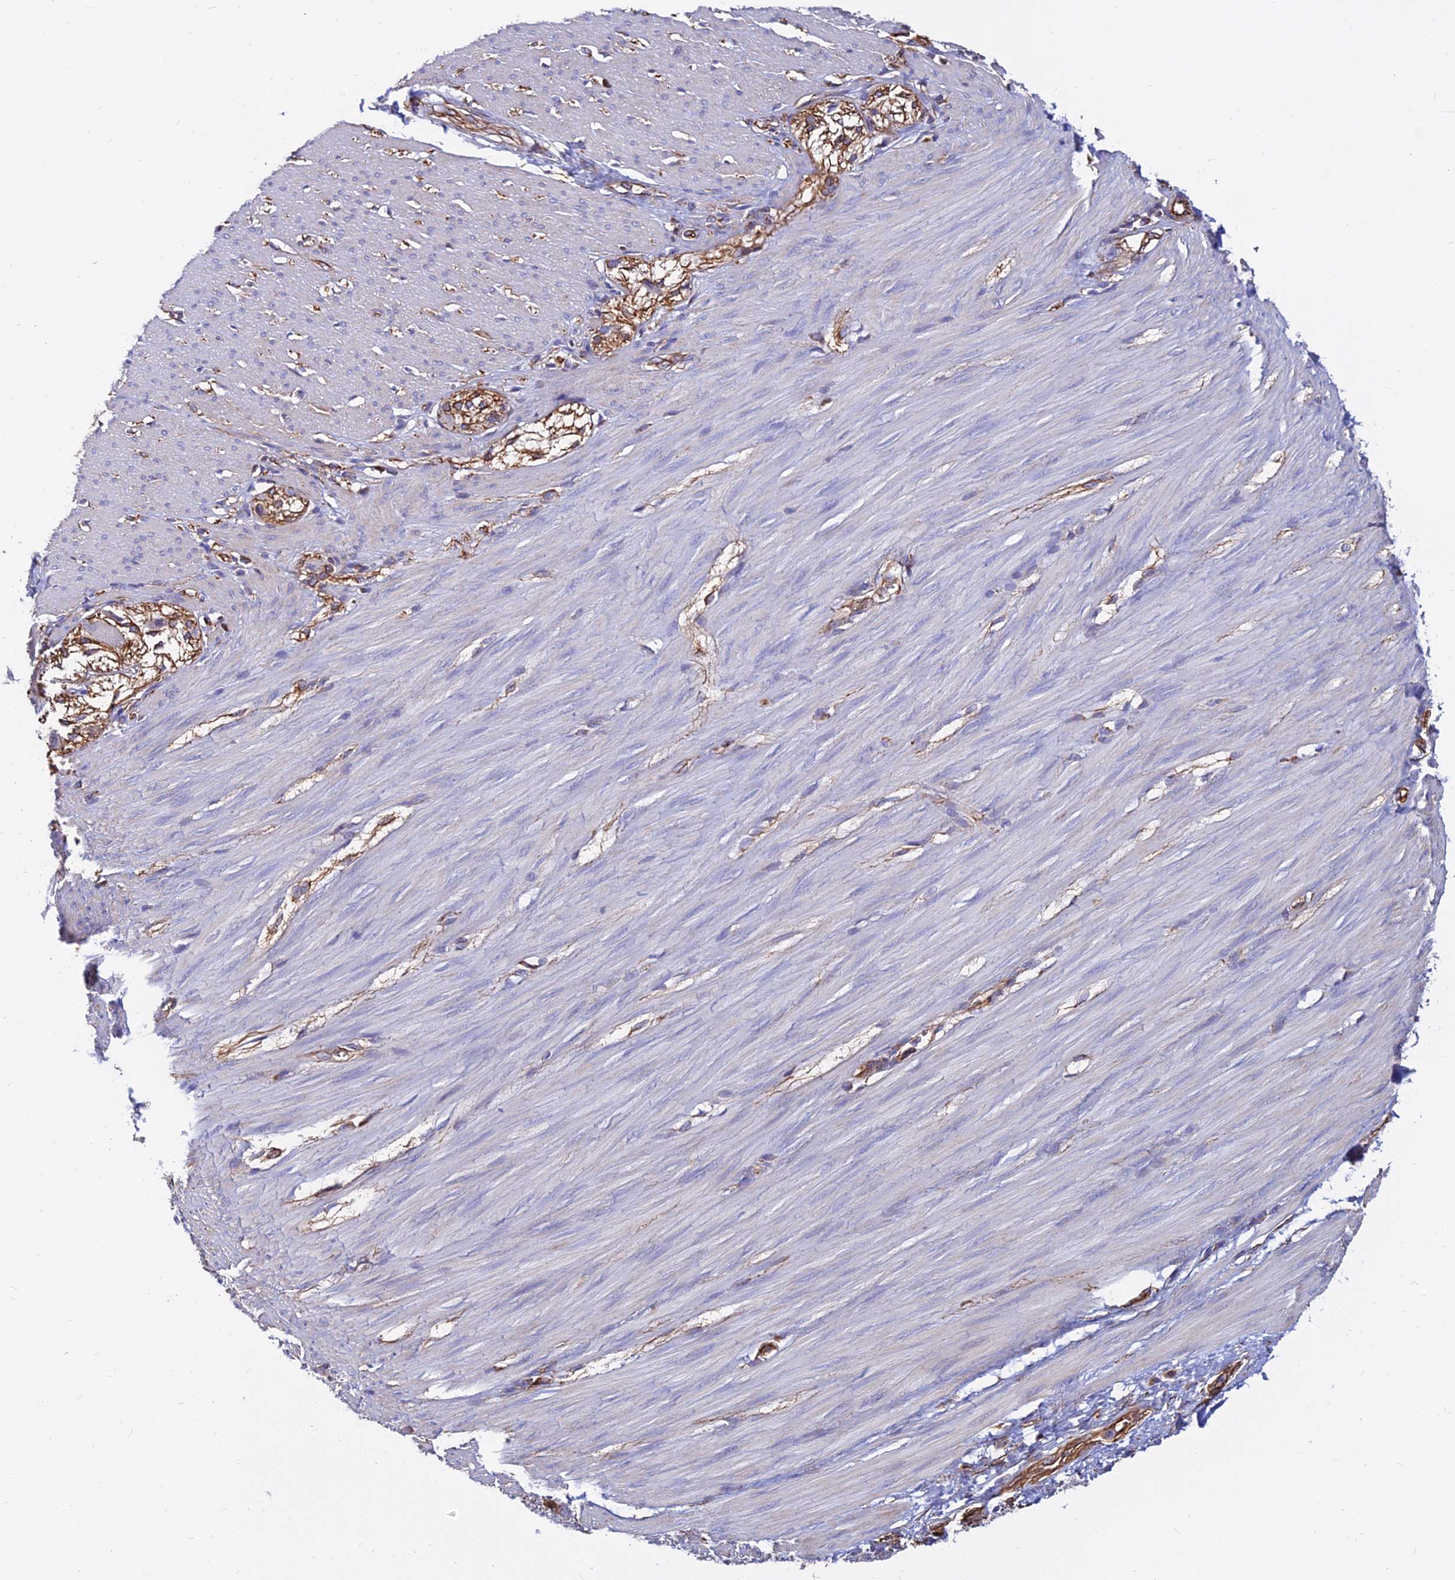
{"staining": {"intensity": "negative", "quantity": "none", "location": "none"}, "tissue": "smooth muscle", "cell_type": "Smooth muscle cells", "image_type": "normal", "snomed": [{"axis": "morphology", "description": "Normal tissue, NOS"}, {"axis": "morphology", "description": "Adenocarcinoma, NOS"}, {"axis": "topography", "description": "Colon"}, {"axis": "topography", "description": "Peripheral nerve tissue"}], "caption": "A high-resolution photomicrograph shows IHC staining of normal smooth muscle, which displays no significant staining in smooth muscle cells. The staining was performed using DAB (3,3'-diaminobenzidine) to visualize the protein expression in brown, while the nuclei were stained in blue with hematoxylin (Magnification: 20x).", "gene": "CDK18", "patient": {"sex": "male", "age": 14}}